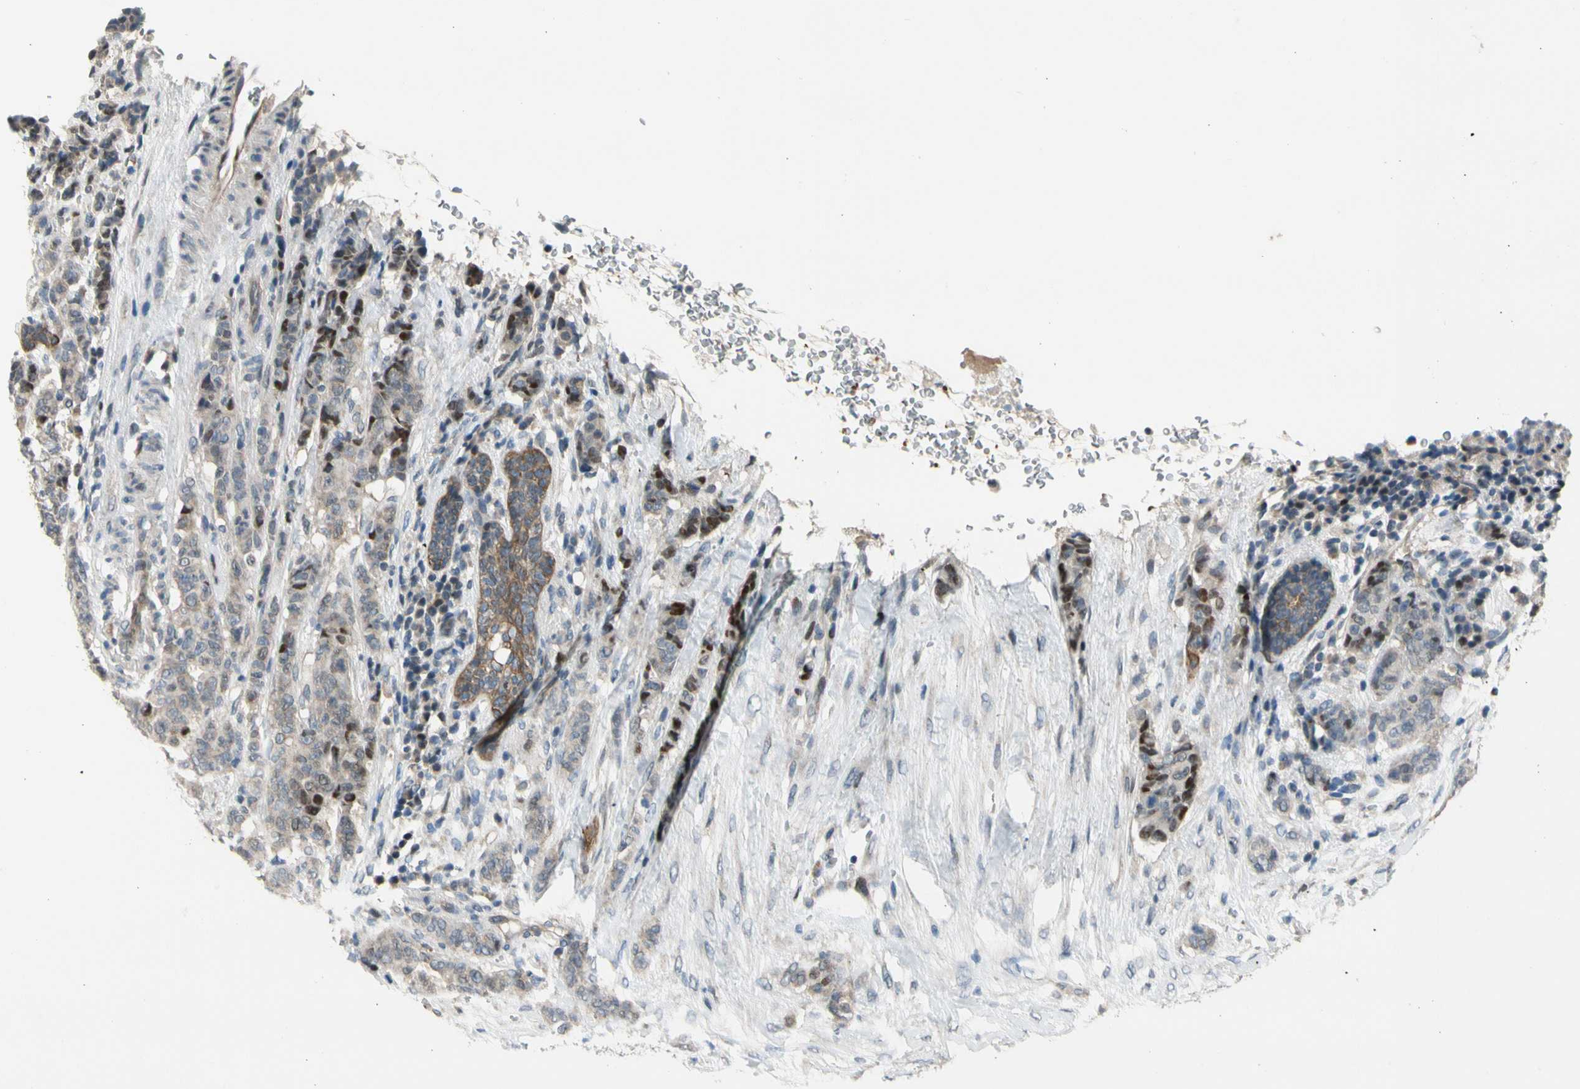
{"staining": {"intensity": "moderate", "quantity": "25%-75%", "location": "cytoplasmic/membranous,nuclear"}, "tissue": "breast cancer", "cell_type": "Tumor cells", "image_type": "cancer", "snomed": [{"axis": "morphology", "description": "Duct carcinoma"}, {"axis": "topography", "description": "Breast"}], "caption": "Protein staining reveals moderate cytoplasmic/membranous and nuclear staining in approximately 25%-75% of tumor cells in infiltrating ductal carcinoma (breast).", "gene": "ZNF184", "patient": {"sex": "female", "age": 40}}